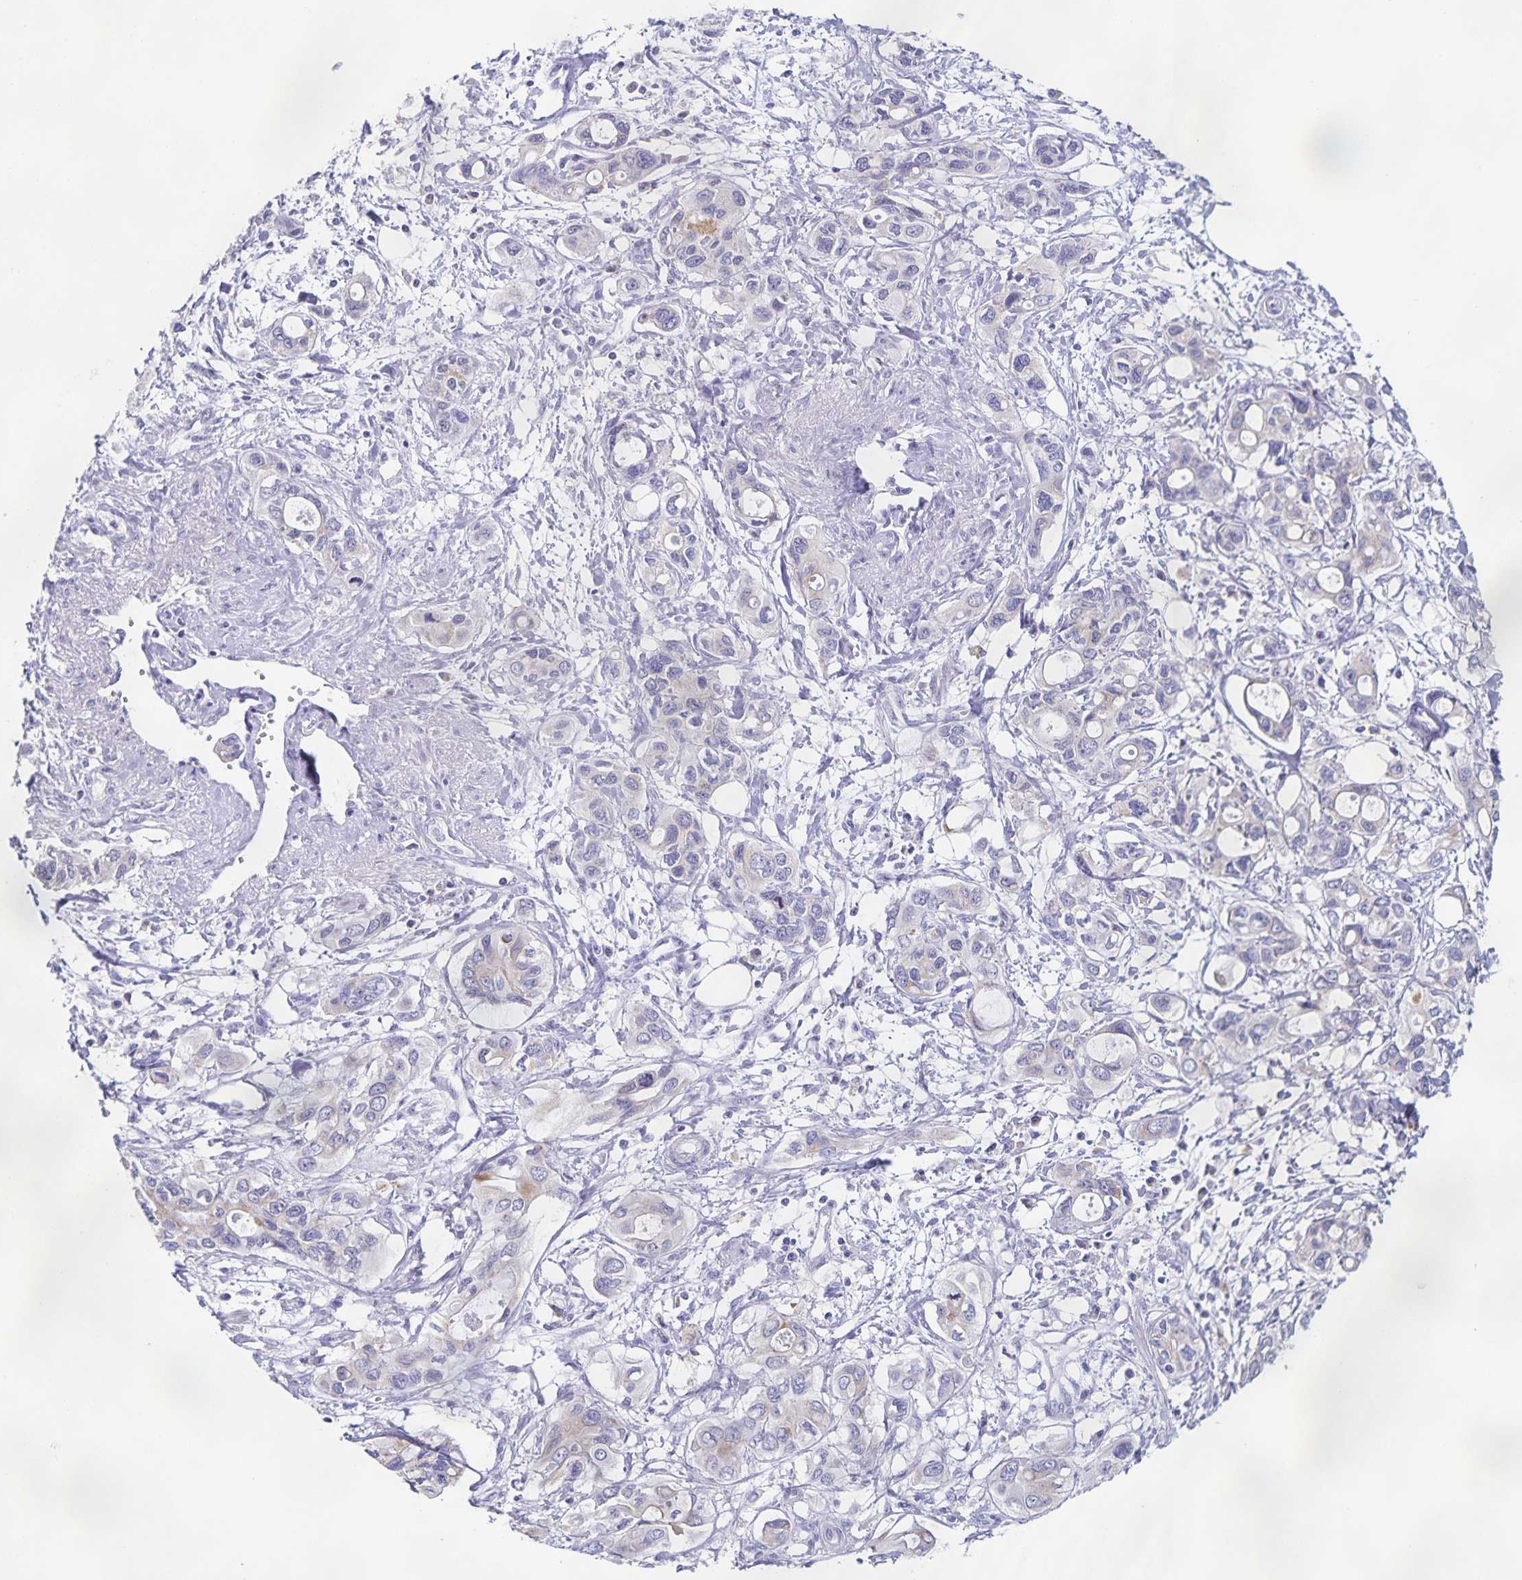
{"staining": {"intensity": "negative", "quantity": "none", "location": "none"}, "tissue": "pancreatic cancer", "cell_type": "Tumor cells", "image_type": "cancer", "snomed": [{"axis": "morphology", "description": "Adenocarcinoma, NOS"}, {"axis": "topography", "description": "Pancreas"}], "caption": "Immunohistochemistry of human pancreatic cancer (adenocarcinoma) exhibits no positivity in tumor cells.", "gene": "CENPH", "patient": {"sex": "male", "age": 60}}